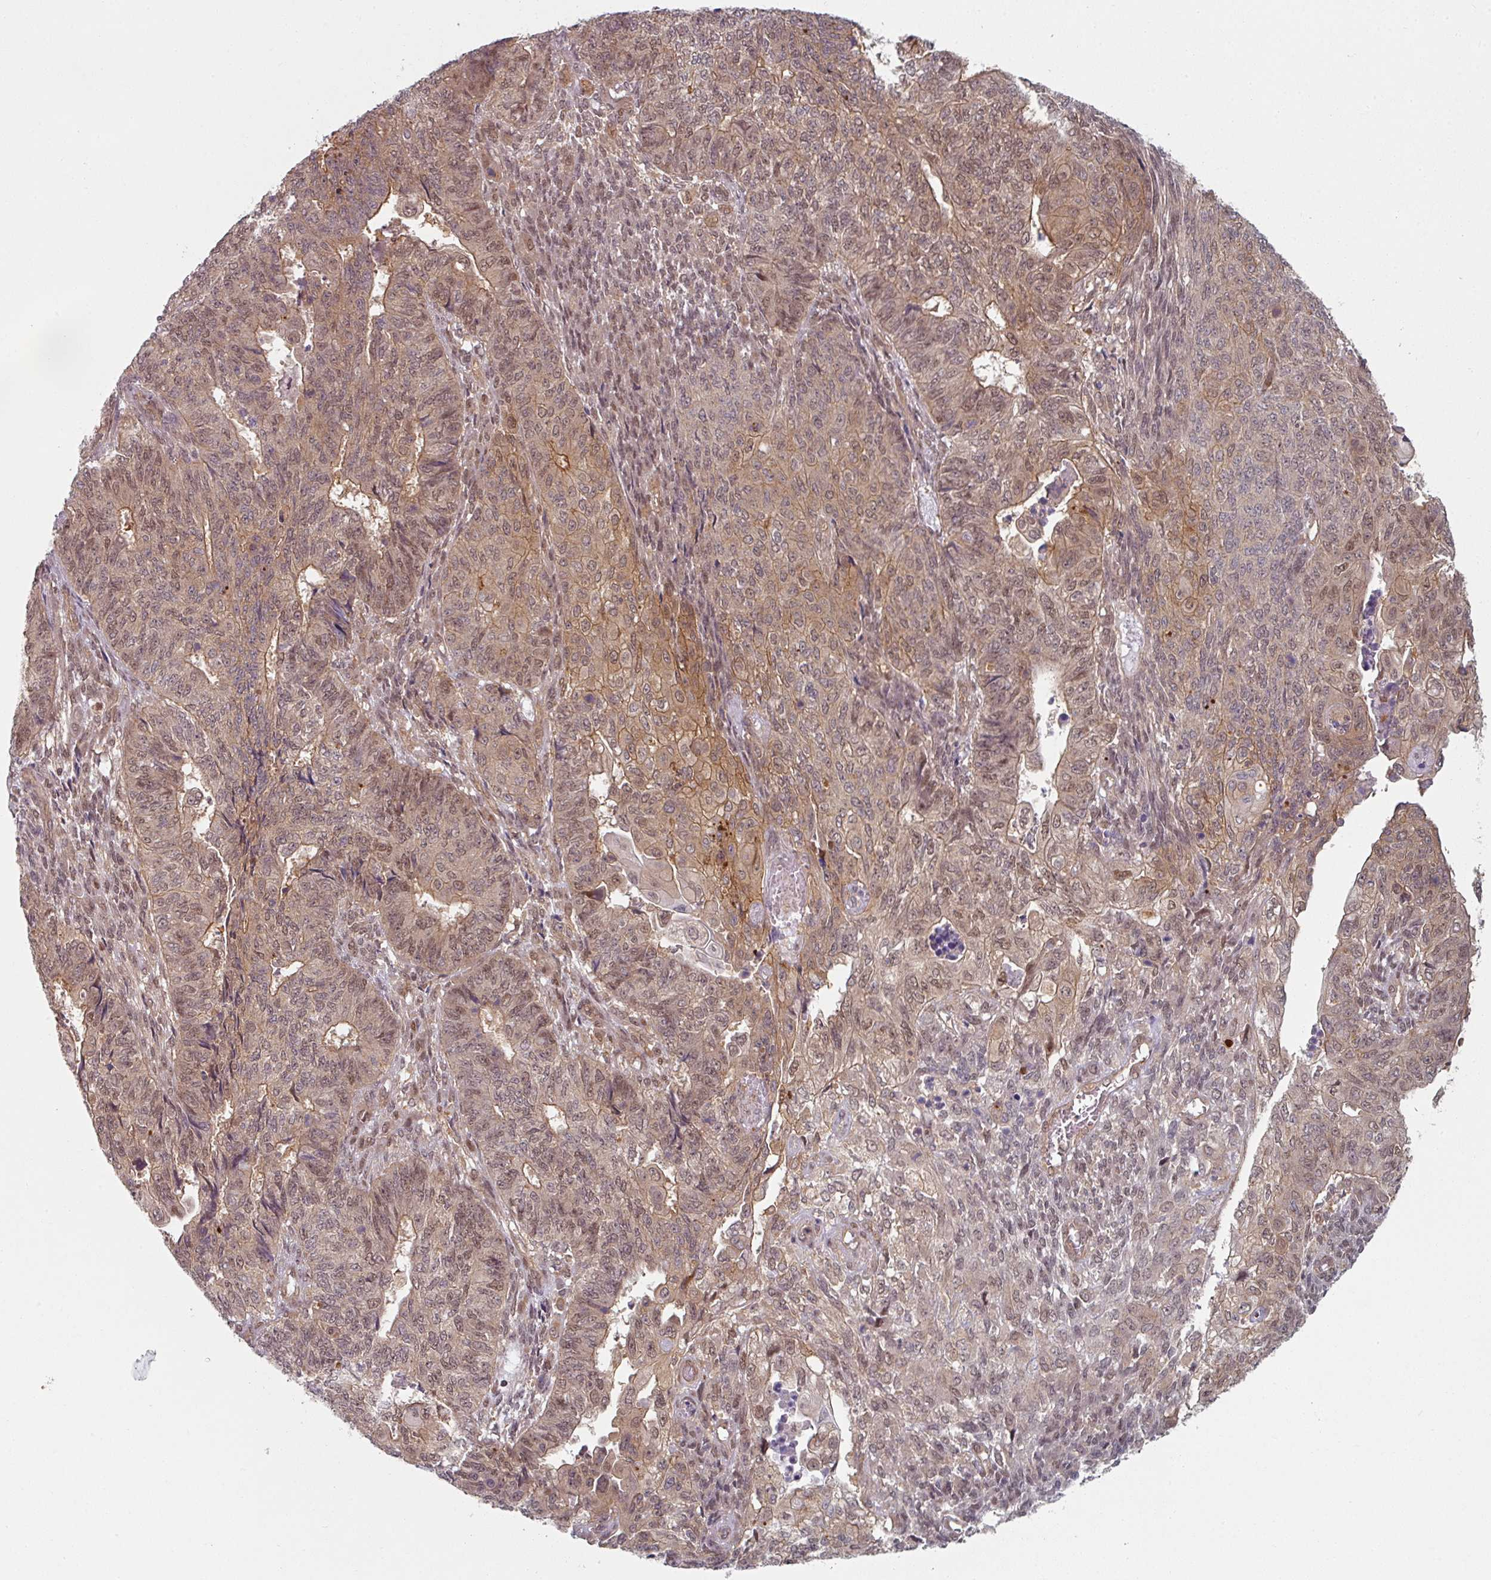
{"staining": {"intensity": "moderate", "quantity": "25%-75%", "location": "cytoplasmic/membranous,nuclear"}, "tissue": "endometrial cancer", "cell_type": "Tumor cells", "image_type": "cancer", "snomed": [{"axis": "morphology", "description": "Adenocarcinoma, NOS"}, {"axis": "topography", "description": "Endometrium"}], "caption": "Immunohistochemistry (IHC) histopathology image of neoplastic tissue: human endometrial cancer stained using immunohistochemistry demonstrates medium levels of moderate protein expression localized specifically in the cytoplasmic/membranous and nuclear of tumor cells, appearing as a cytoplasmic/membranous and nuclear brown color.", "gene": "PSME3IP1", "patient": {"sex": "female", "age": 32}}